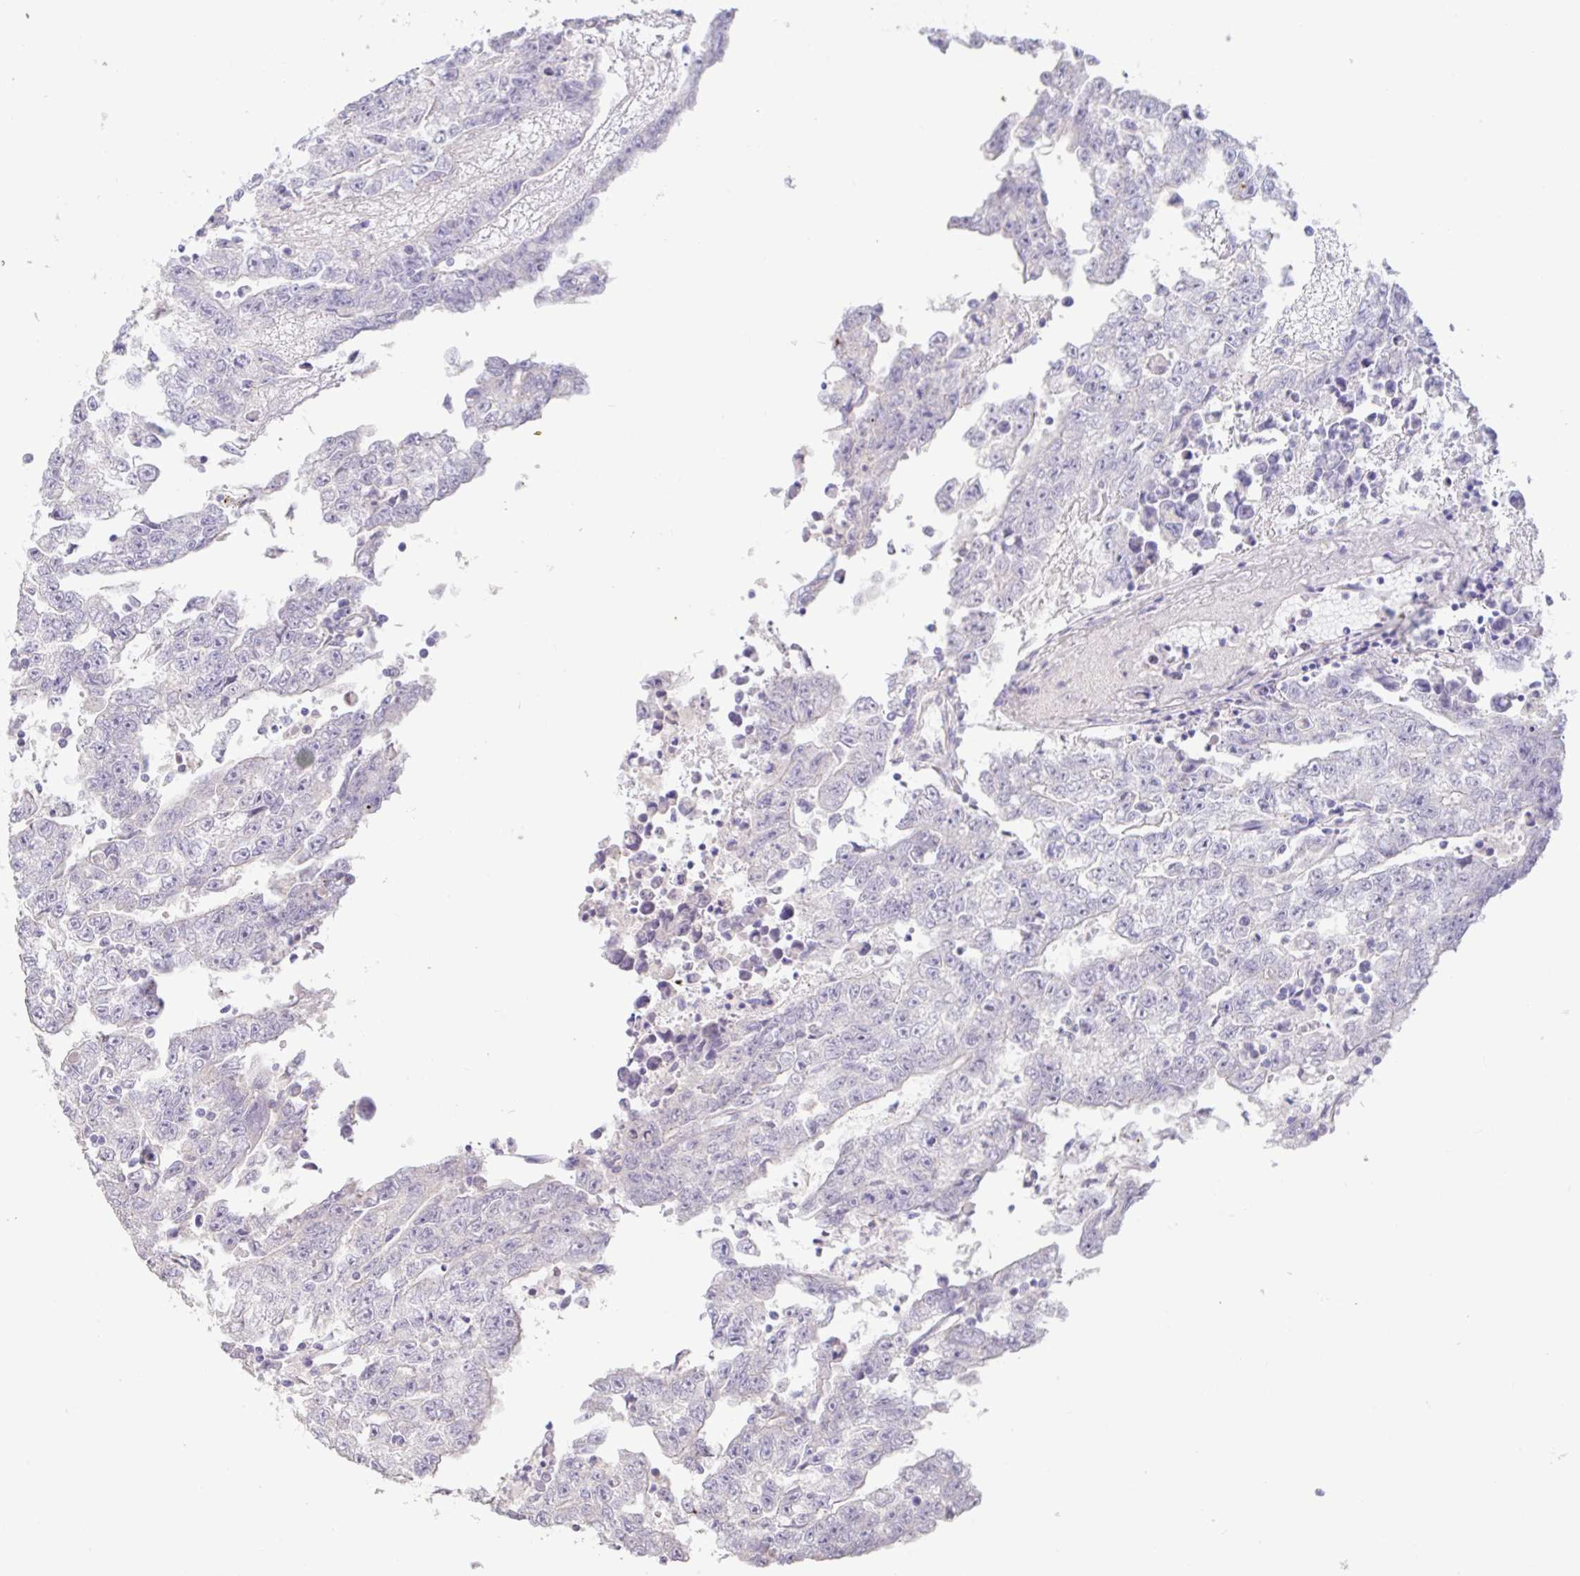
{"staining": {"intensity": "negative", "quantity": "none", "location": "none"}, "tissue": "testis cancer", "cell_type": "Tumor cells", "image_type": "cancer", "snomed": [{"axis": "morphology", "description": "Carcinoma, Embryonal, NOS"}, {"axis": "topography", "description": "Testis"}], "caption": "Immunohistochemistry micrograph of neoplastic tissue: testis embryonal carcinoma stained with DAB (3,3'-diaminobenzidine) exhibits no significant protein staining in tumor cells.", "gene": "PYGM", "patient": {"sex": "male", "age": 25}}